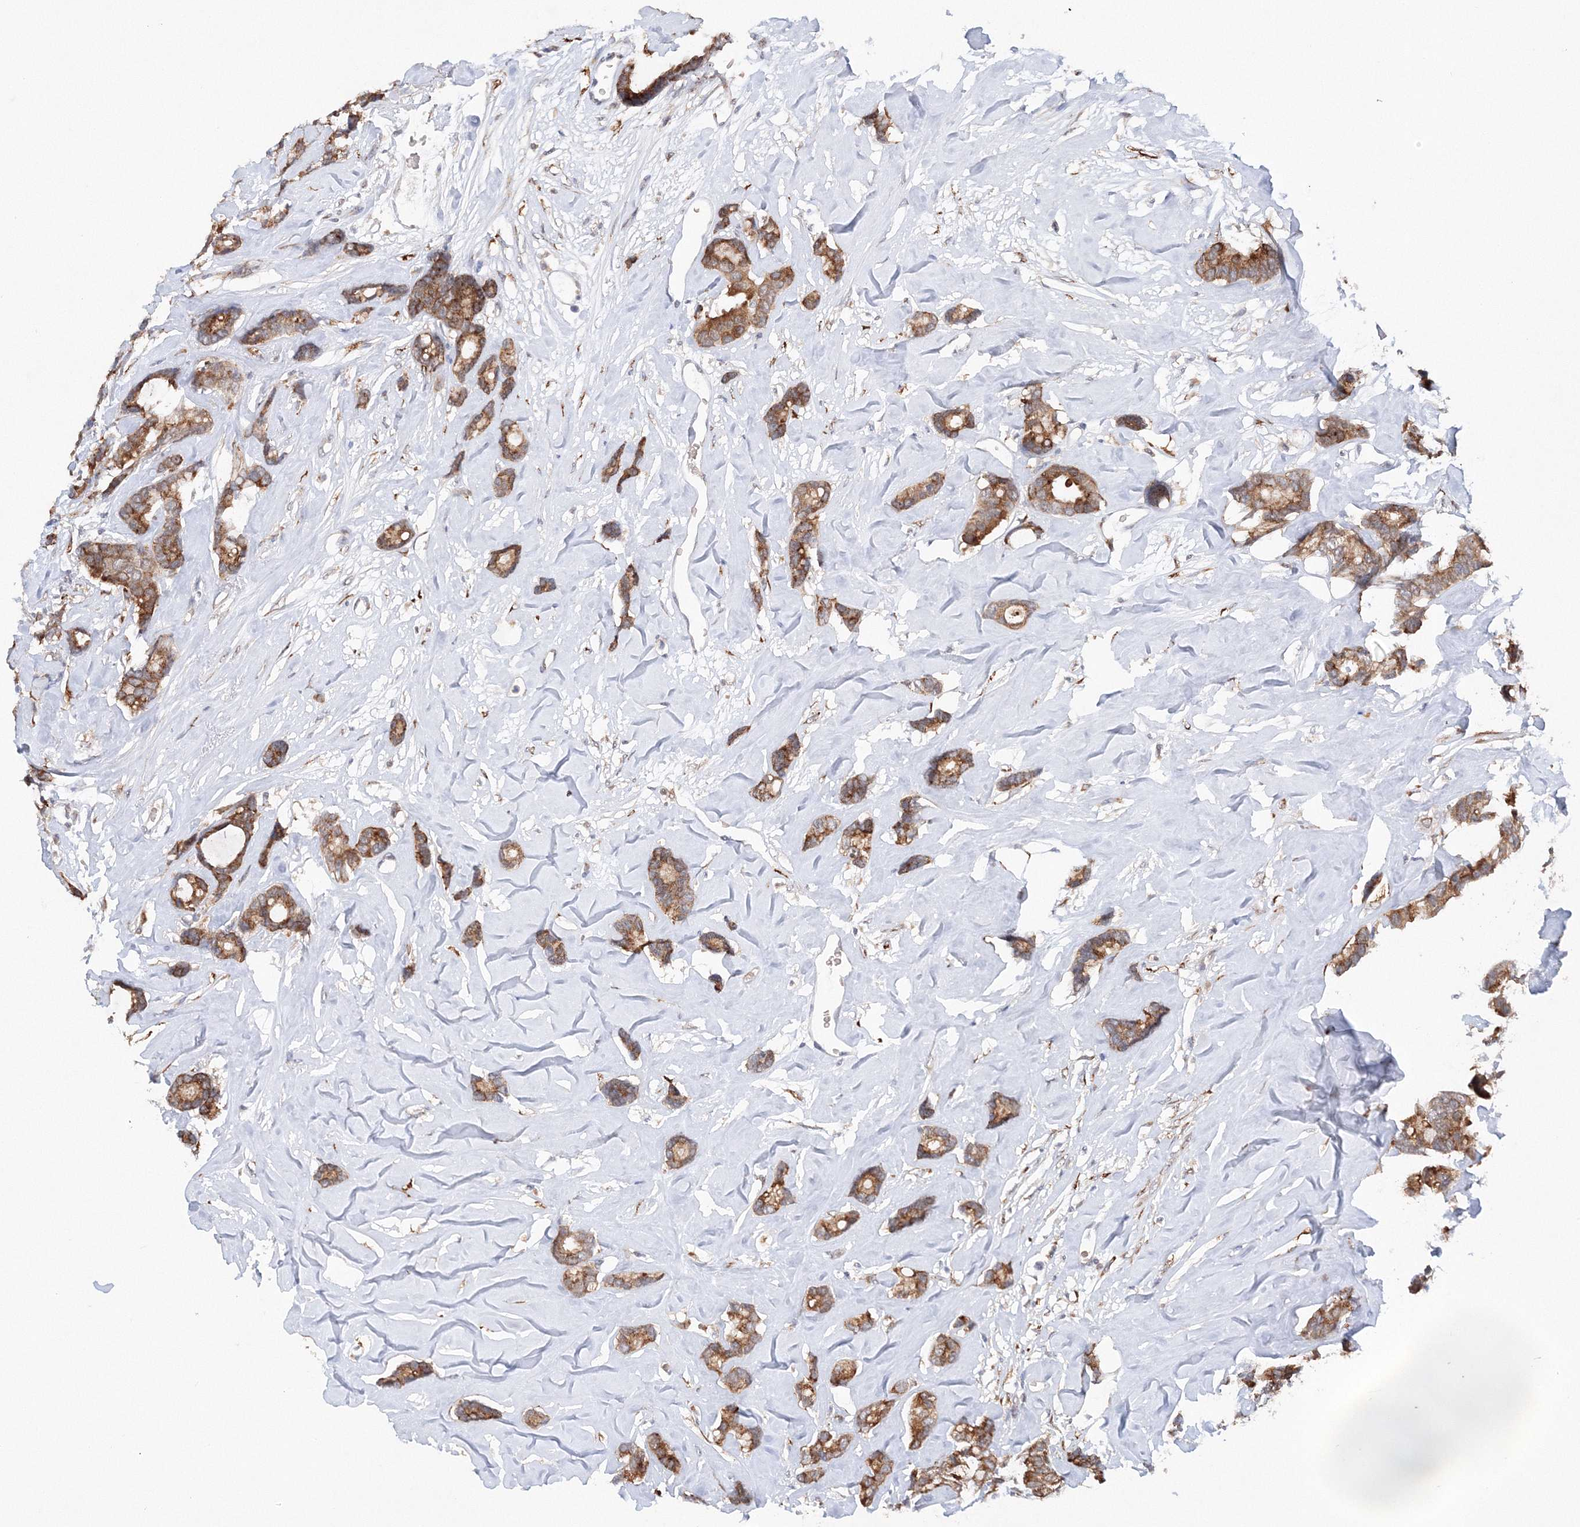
{"staining": {"intensity": "strong", "quantity": ">75%", "location": "cytoplasmic/membranous"}, "tissue": "breast cancer", "cell_type": "Tumor cells", "image_type": "cancer", "snomed": [{"axis": "morphology", "description": "Duct carcinoma"}, {"axis": "topography", "description": "Breast"}], "caption": "Breast cancer stained for a protein (brown) demonstrates strong cytoplasmic/membranous positive staining in approximately >75% of tumor cells.", "gene": "DIS3L2", "patient": {"sex": "female", "age": 87}}